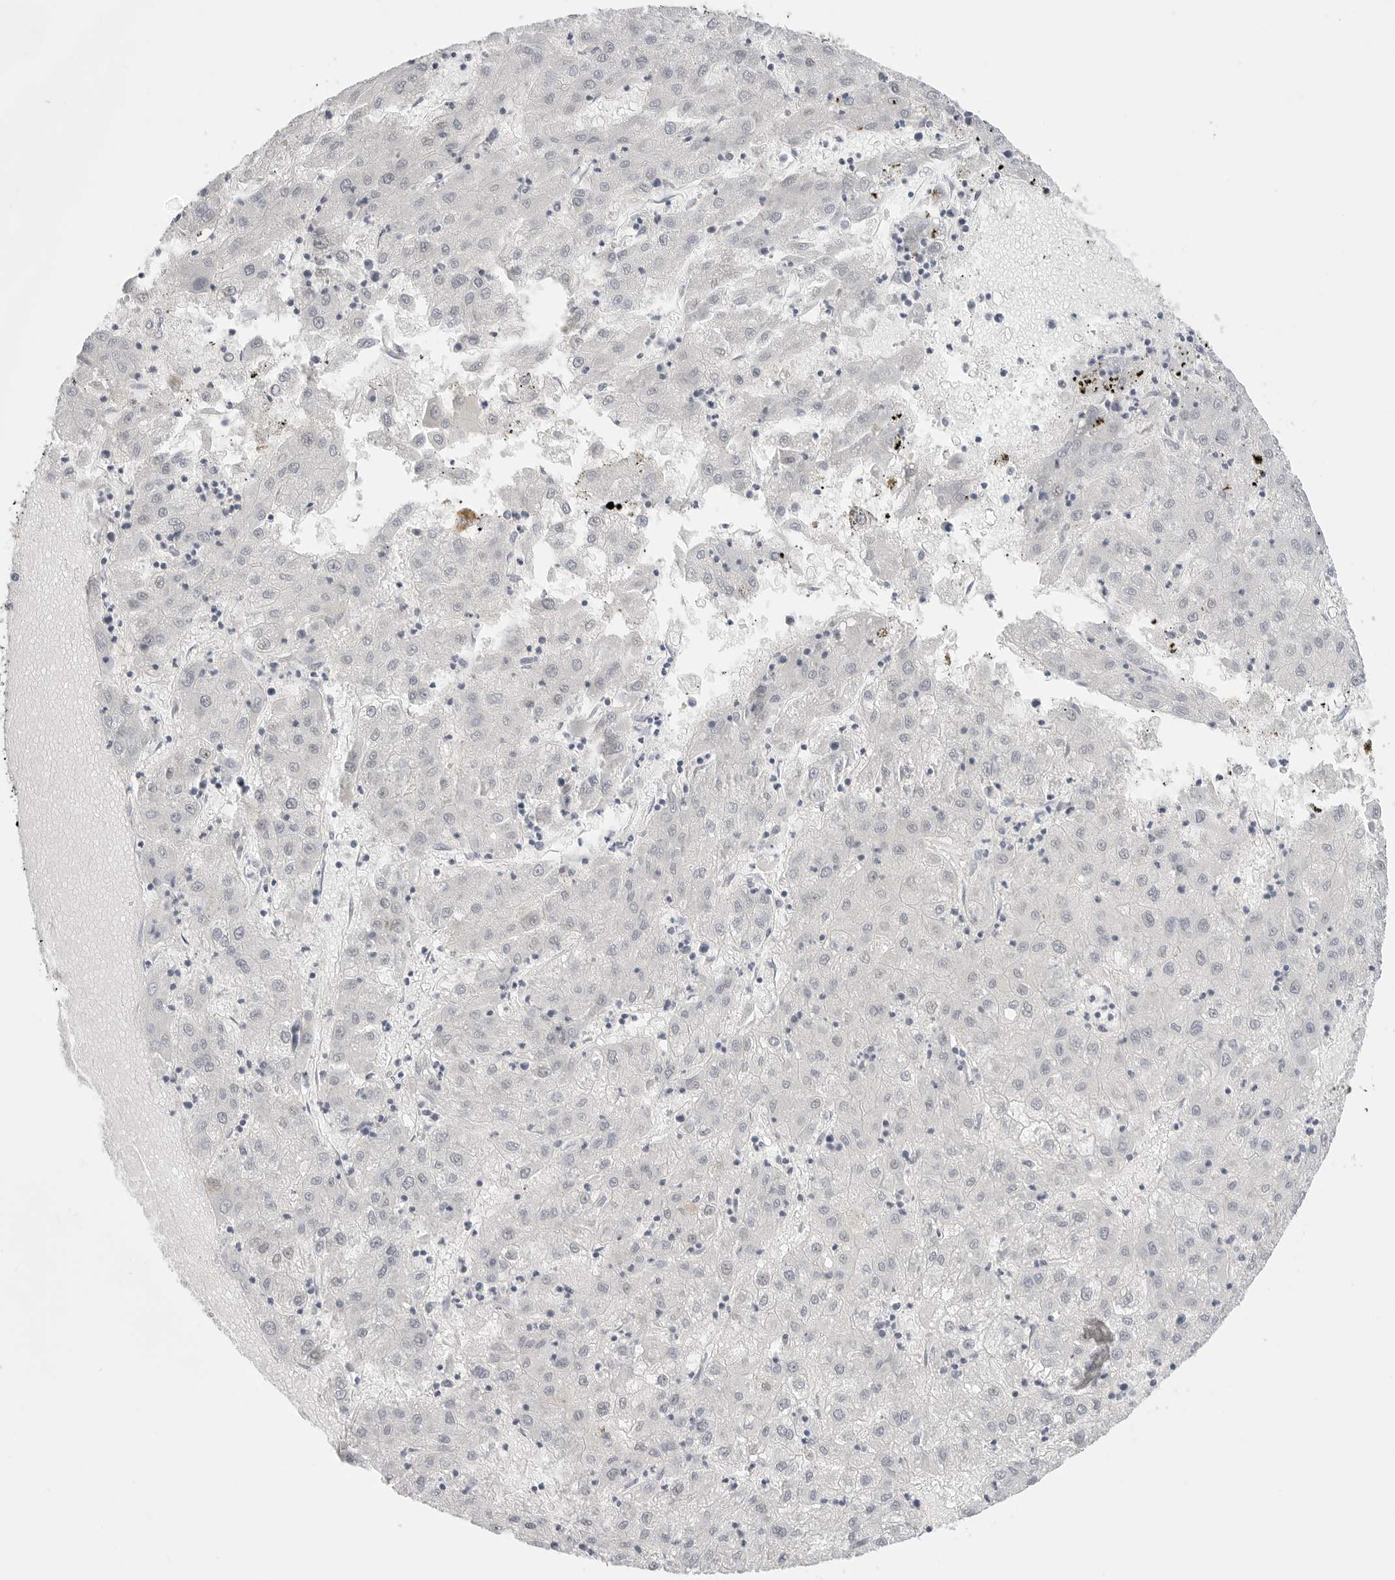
{"staining": {"intensity": "negative", "quantity": "none", "location": "none"}, "tissue": "liver cancer", "cell_type": "Tumor cells", "image_type": "cancer", "snomed": [{"axis": "morphology", "description": "Carcinoma, Hepatocellular, NOS"}, {"axis": "topography", "description": "Liver"}], "caption": "IHC image of neoplastic tissue: human liver cancer (hepatocellular carcinoma) stained with DAB (3,3'-diaminobenzidine) shows no significant protein positivity in tumor cells.", "gene": "HMGCS2", "patient": {"sex": "male", "age": 72}}